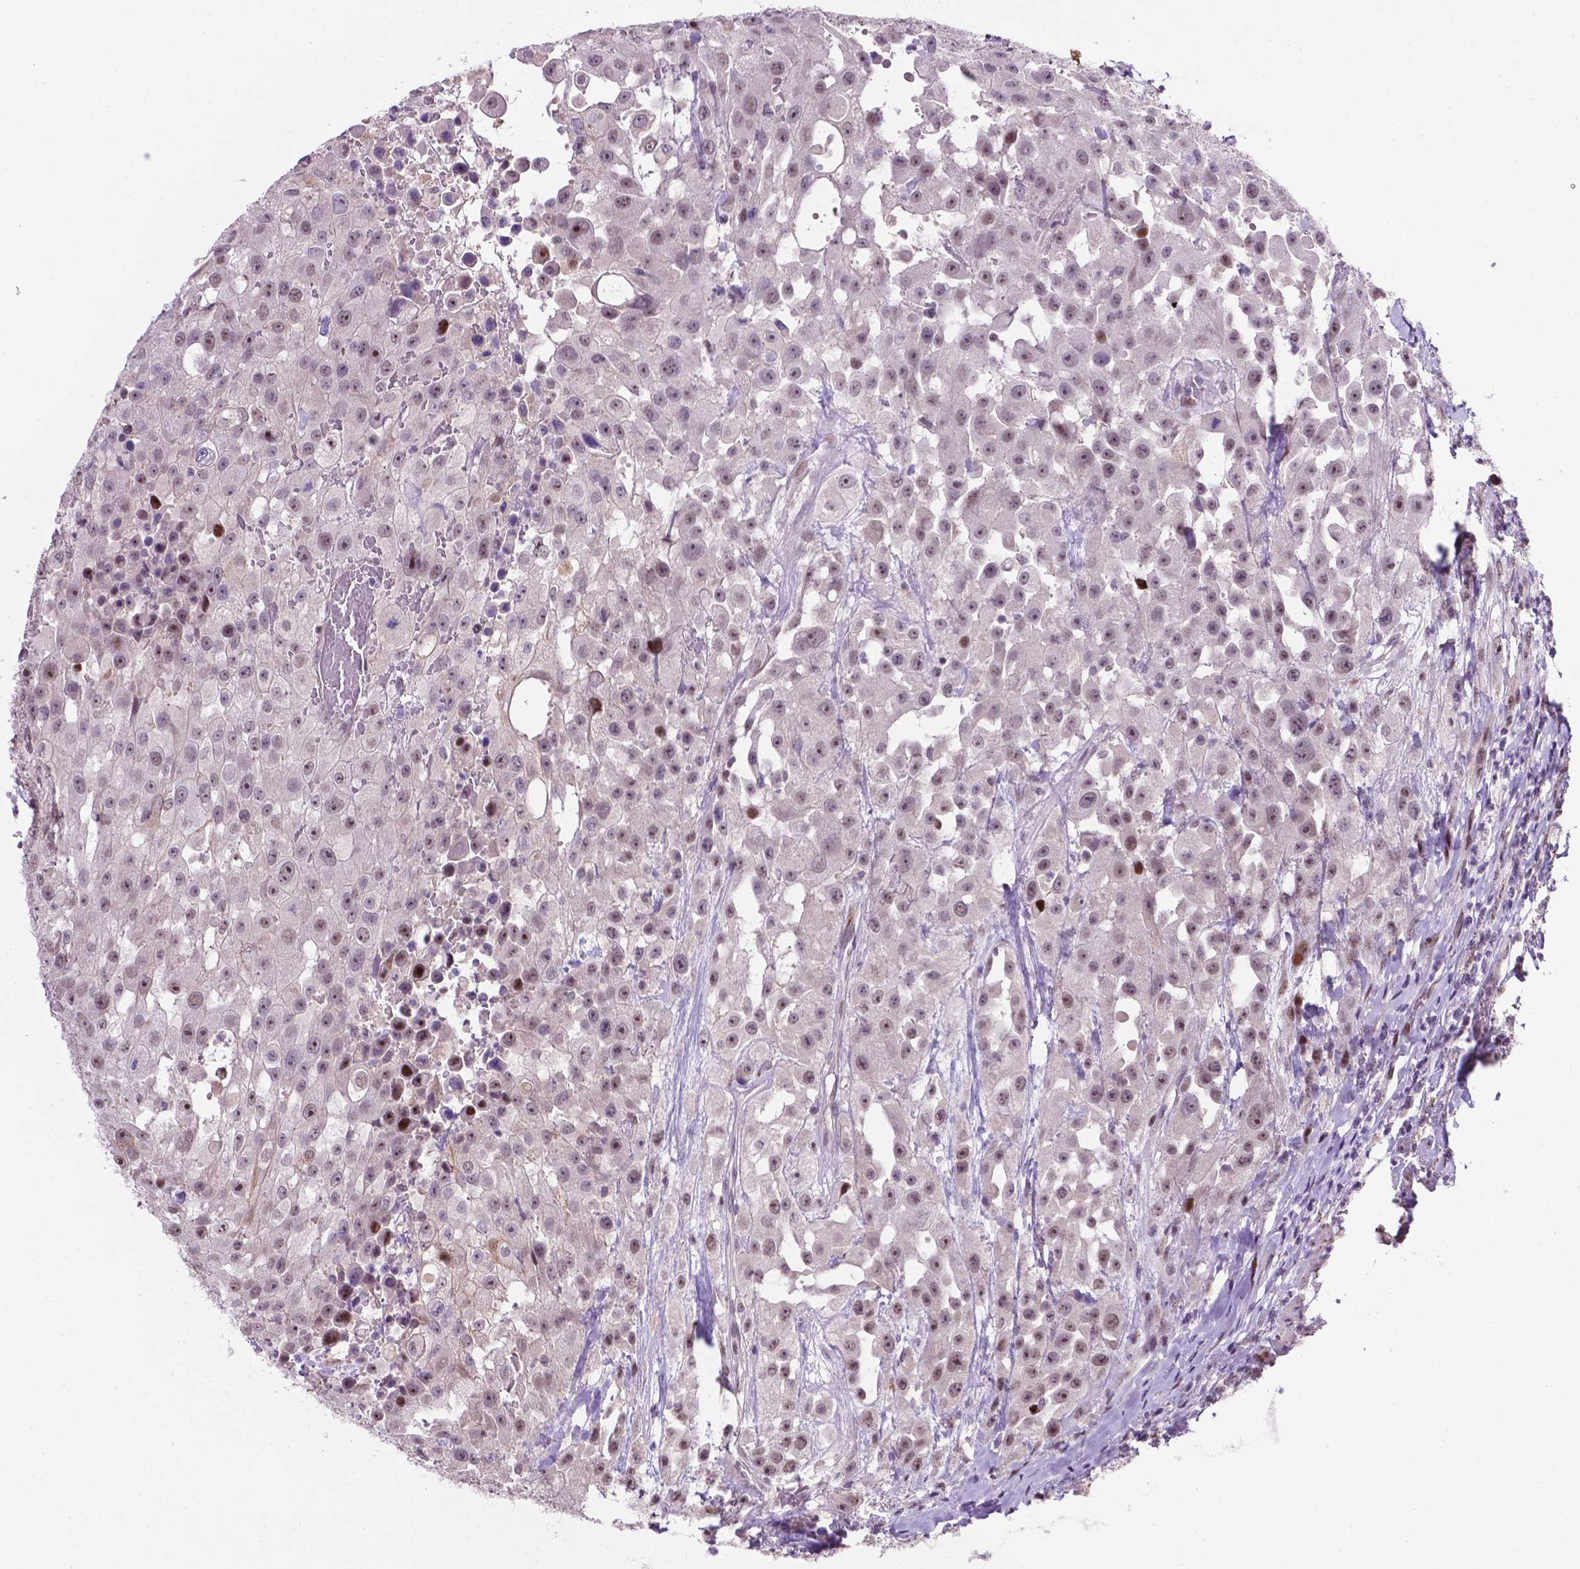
{"staining": {"intensity": "moderate", "quantity": "<25%", "location": "nuclear"}, "tissue": "urothelial cancer", "cell_type": "Tumor cells", "image_type": "cancer", "snomed": [{"axis": "morphology", "description": "Urothelial carcinoma, High grade"}, {"axis": "topography", "description": "Urinary bladder"}], "caption": "Approximately <25% of tumor cells in human urothelial cancer show moderate nuclear protein expression as visualized by brown immunohistochemical staining.", "gene": "SMAD3", "patient": {"sex": "male", "age": 79}}